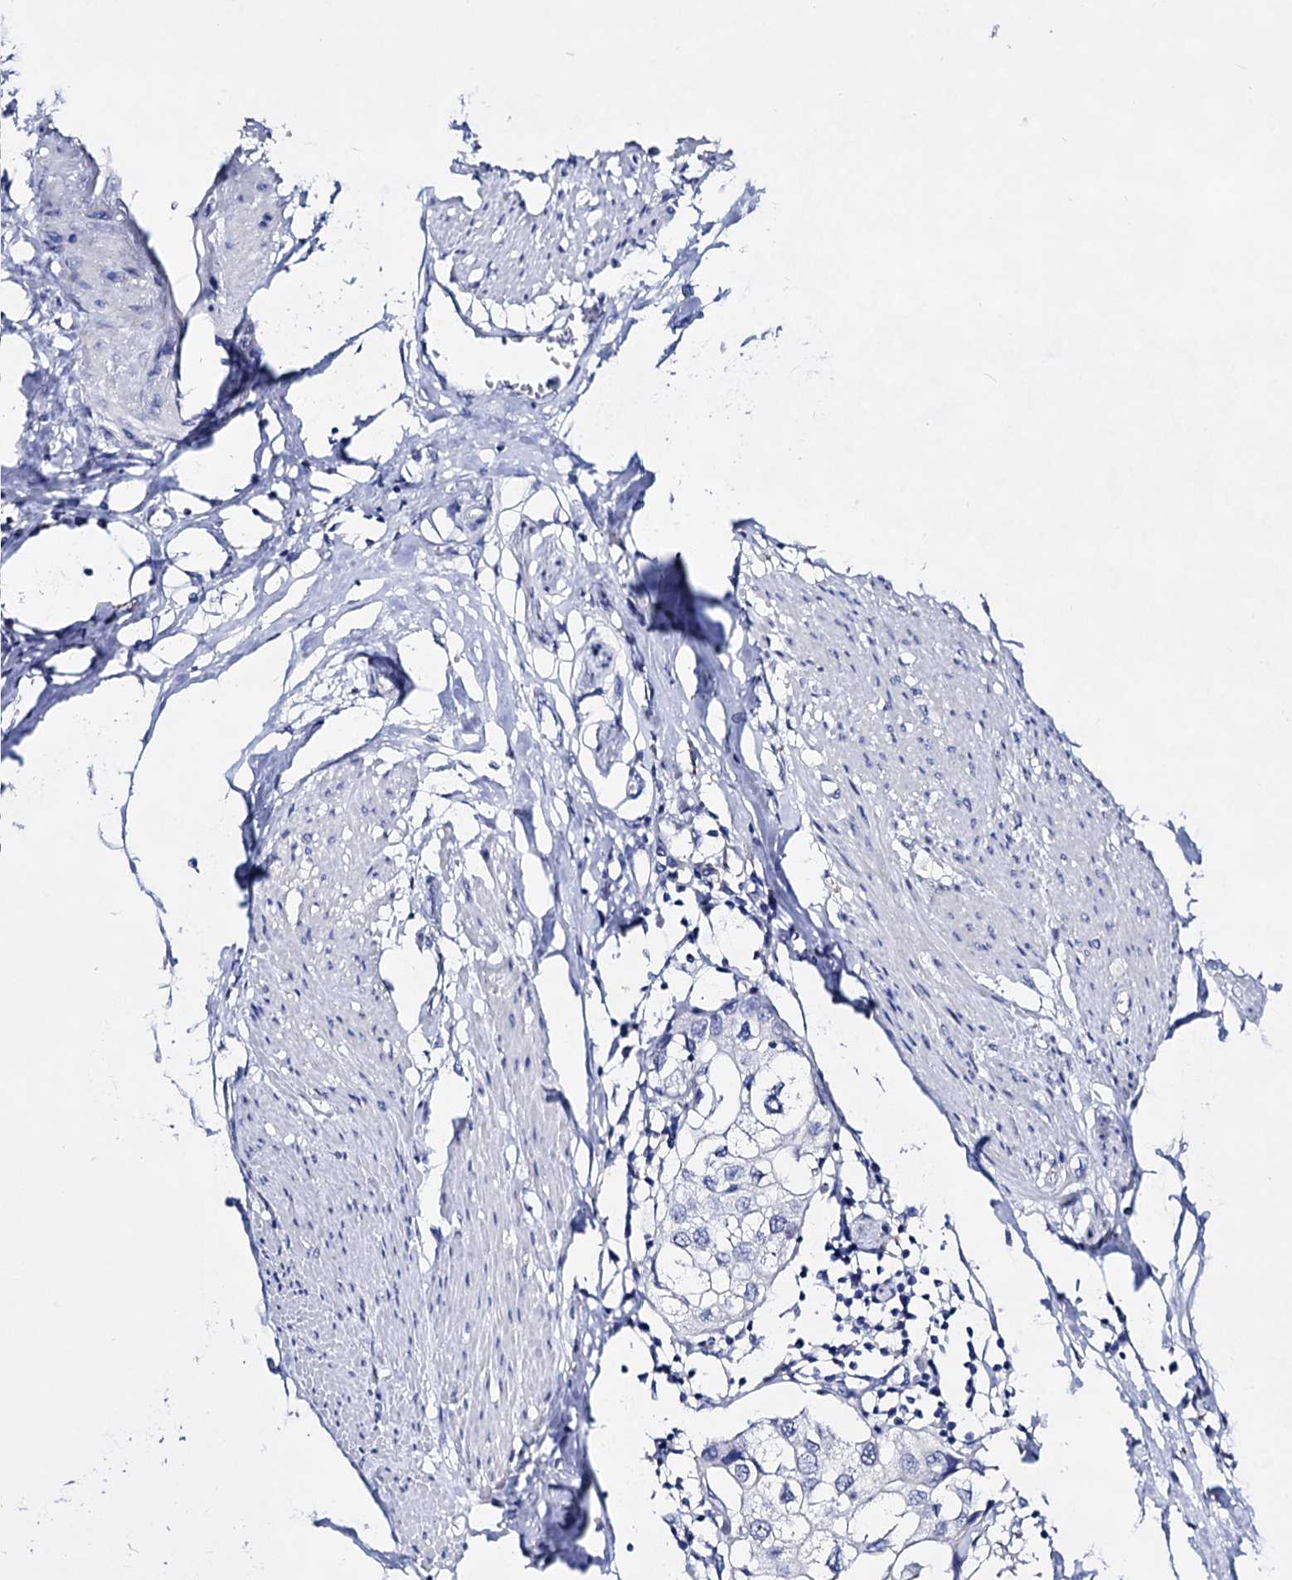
{"staining": {"intensity": "negative", "quantity": "none", "location": "none"}, "tissue": "urothelial cancer", "cell_type": "Tumor cells", "image_type": "cancer", "snomed": [{"axis": "morphology", "description": "Urothelial carcinoma, High grade"}, {"axis": "topography", "description": "Urinary bladder"}], "caption": "The immunohistochemistry (IHC) image has no significant staining in tumor cells of urothelial carcinoma (high-grade) tissue. (DAB (3,3'-diaminobenzidine) immunohistochemistry (IHC), high magnification).", "gene": "PLIN1", "patient": {"sex": "male", "age": 64}}